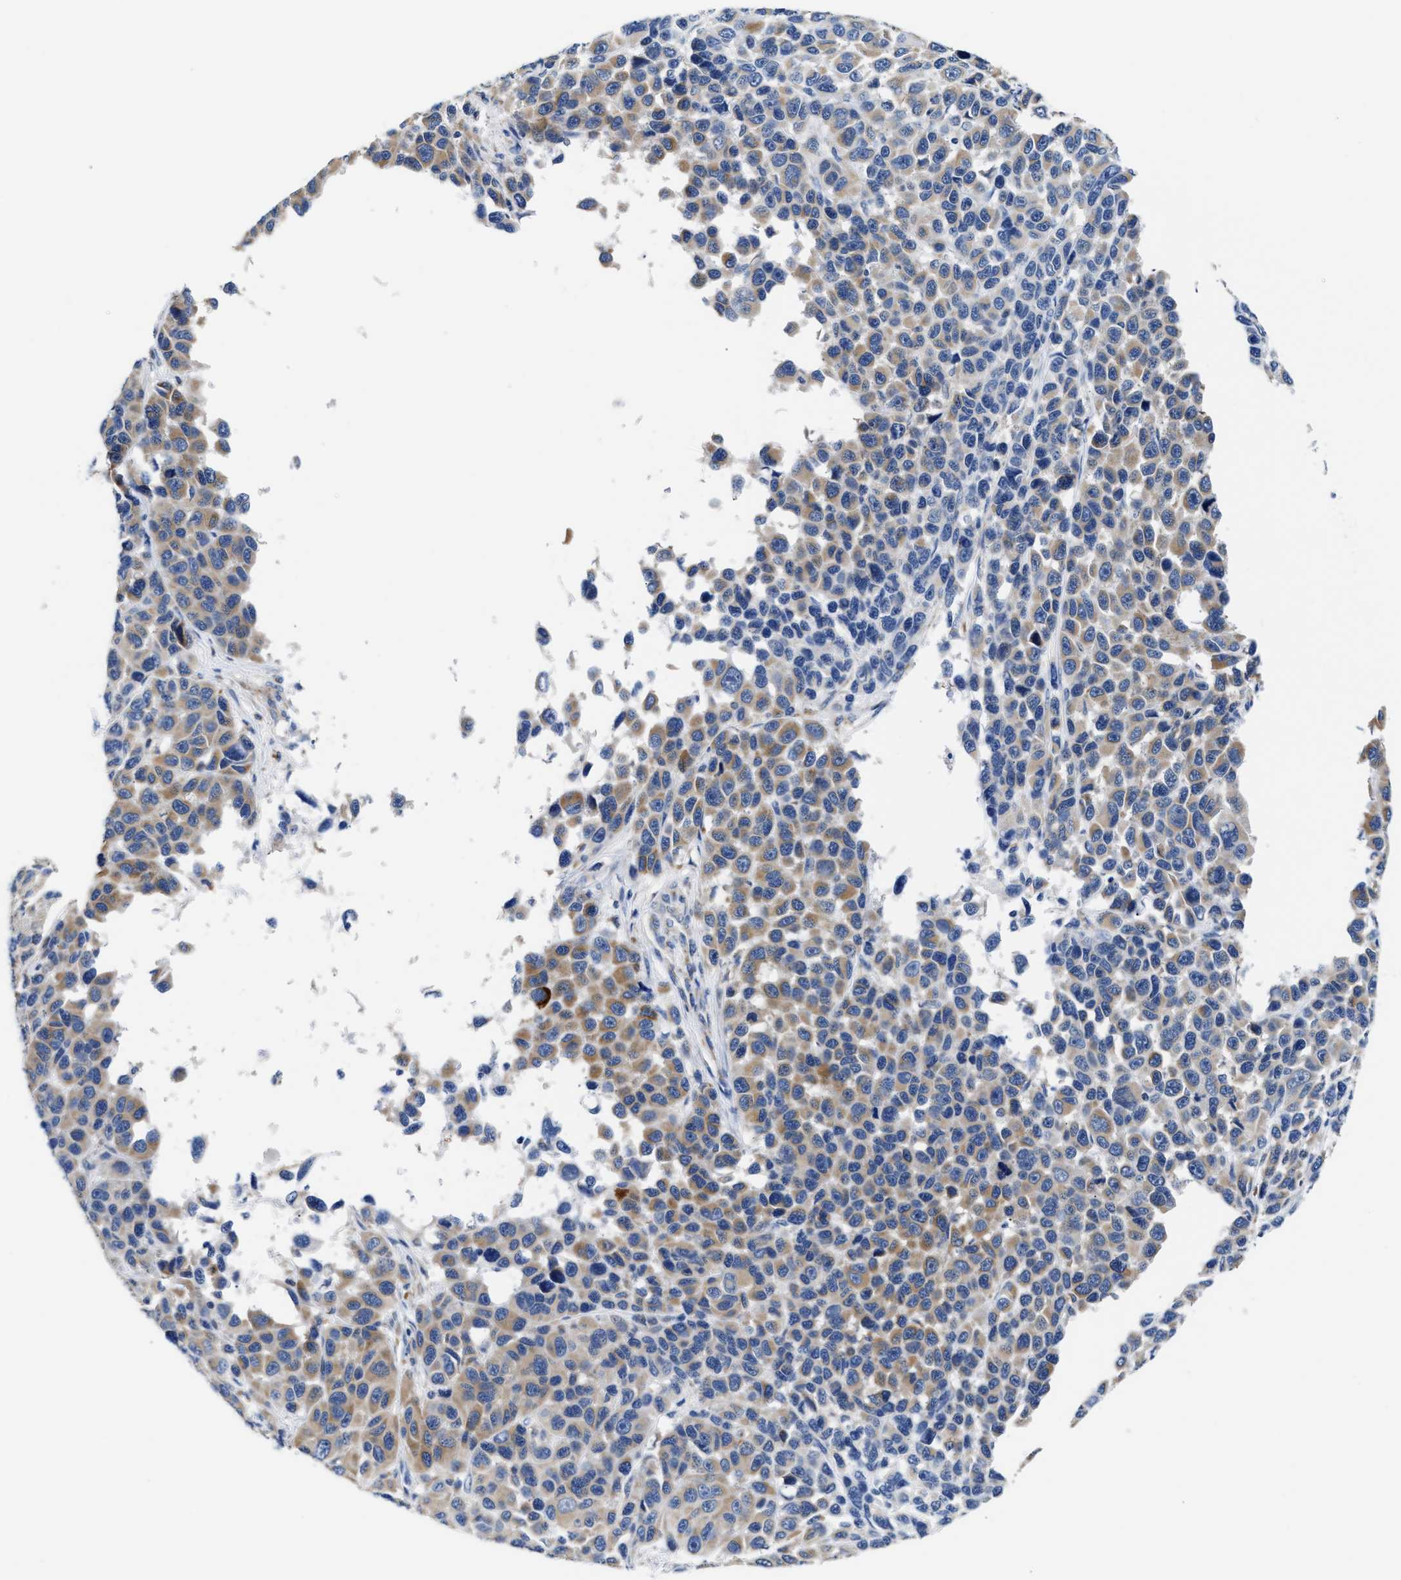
{"staining": {"intensity": "moderate", "quantity": "25%-75%", "location": "cytoplasmic/membranous"}, "tissue": "melanoma", "cell_type": "Tumor cells", "image_type": "cancer", "snomed": [{"axis": "morphology", "description": "Malignant melanoma, NOS"}, {"axis": "topography", "description": "Skin"}], "caption": "Protein staining displays moderate cytoplasmic/membranous staining in approximately 25%-75% of tumor cells in malignant melanoma.", "gene": "ACADVL", "patient": {"sex": "male", "age": 53}}